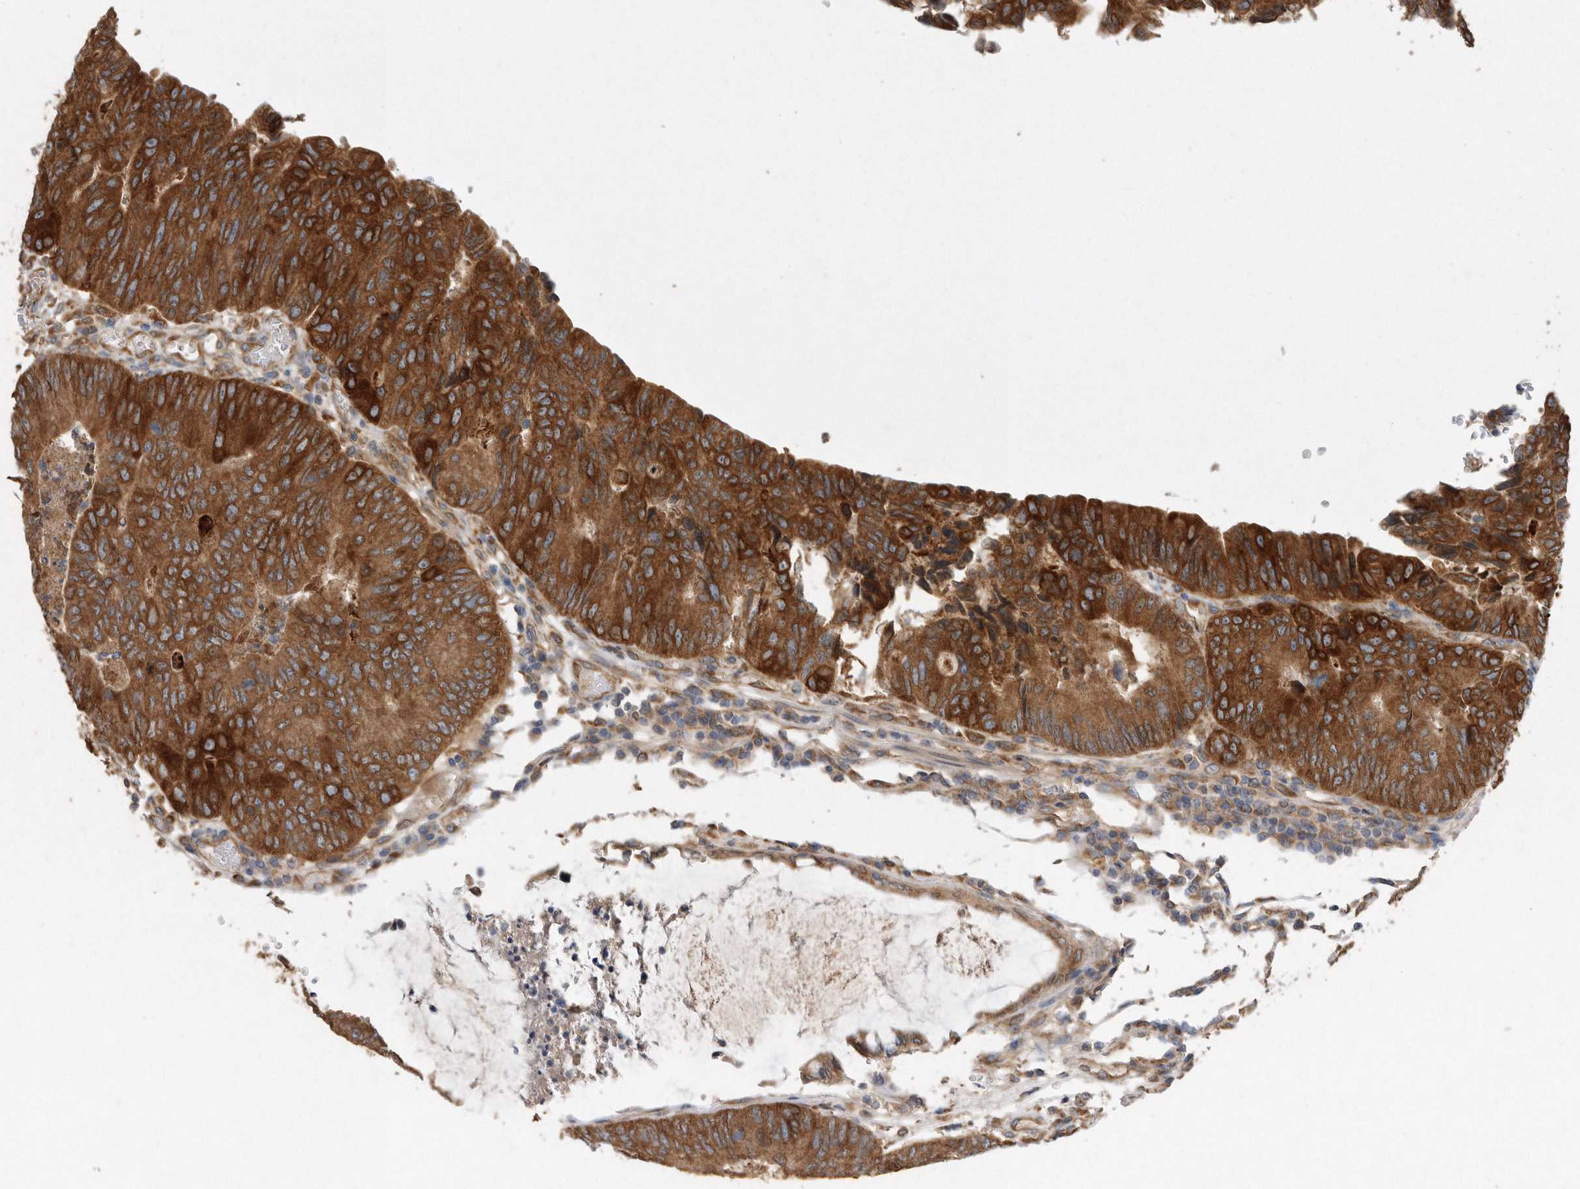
{"staining": {"intensity": "strong", "quantity": ">75%", "location": "cytoplasmic/membranous"}, "tissue": "colorectal cancer", "cell_type": "Tumor cells", "image_type": "cancer", "snomed": [{"axis": "morphology", "description": "Adenocarcinoma, NOS"}, {"axis": "topography", "description": "Colon"}], "caption": "This micrograph displays IHC staining of human adenocarcinoma (colorectal), with high strong cytoplasmic/membranous expression in approximately >75% of tumor cells.", "gene": "PON2", "patient": {"sex": "female", "age": 67}}